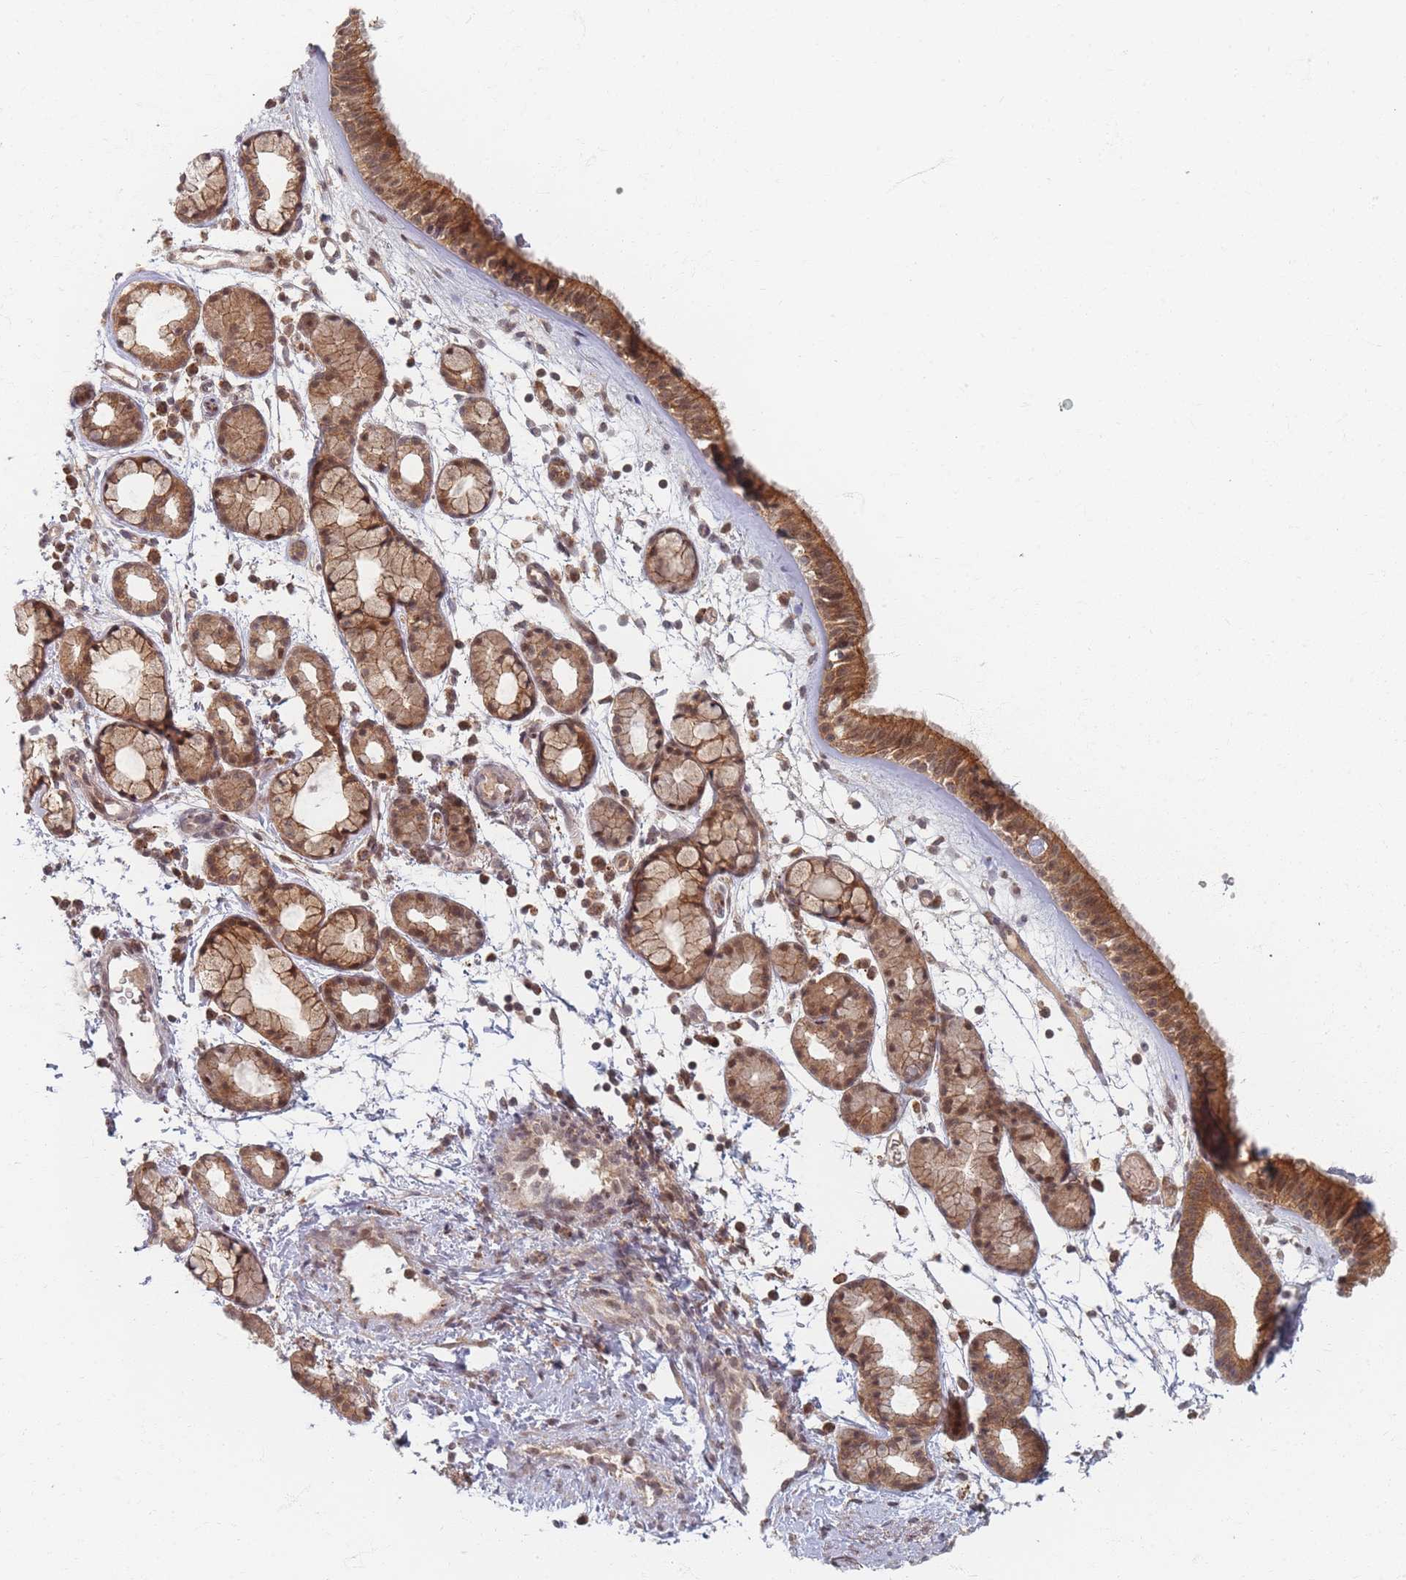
{"staining": {"intensity": "moderate", "quantity": ">75%", "location": "cytoplasmic/membranous,nuclear"}, "tissue": "nasopharynx", "cell_type": "Respiratory epithelial cells", "image_type": "normal", "snomed": [{"axis": "morphology", "description": "Normal tissue, NOS"}, {"axis": "topography", "description": "Nasopharynx"}], "caption": "Immunohistochemistry image of benign nasopharynx stained for a protein (brown), which reveals medium levels of moderate cytoplasmic/membranous,nuclear expression in about >75% of respiratory epithelial cells.", "gene": "RADX", "patient": {"sex": "female", "age": 81}}